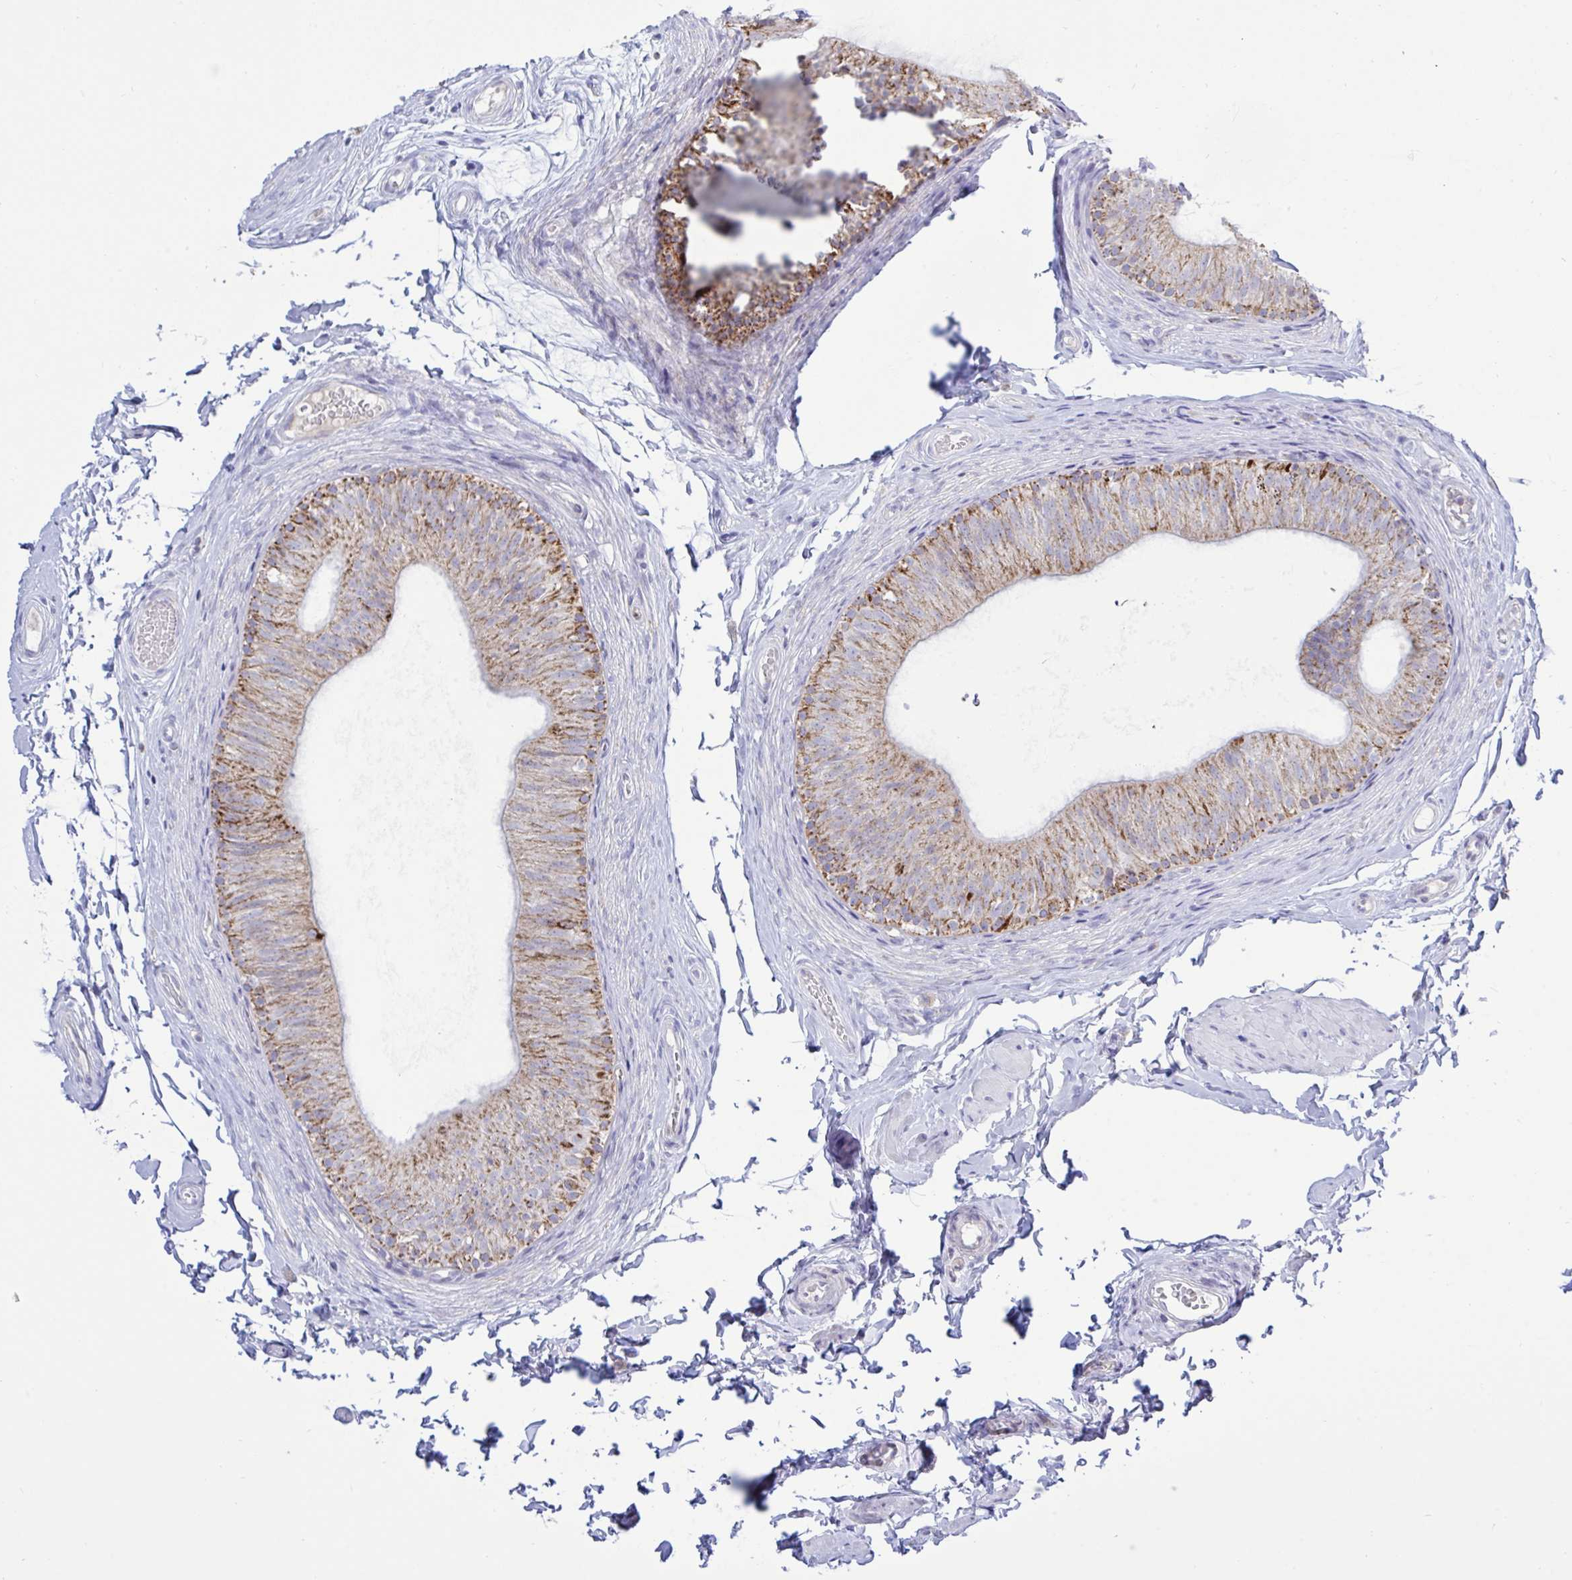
{"staining": {"intensity": "strong", "quantity": "<25%", "location": "cytoplasmic/membranous"}, "tissue": "epididymis", "cell_type": "Glandular cells", "image_type": "normal", "snomed": [{"axis": "morphology", "description": "Normal tissue, NOS"}, {"axis": "topography", "description": "Epididymis, spermatic cord, NOS"}, {"axis": "topography", "description": "Epididymis"}, {"axis": "topography", "description": "Peripheral nerve tissue"}], "caption": "Strong cytoplasmic/membranous staining is seen in approximately <25% of glandular cells in unremarkable epididymis.", "gene": "HSPE1", "patient": {"sex": "male", "age": 29}}